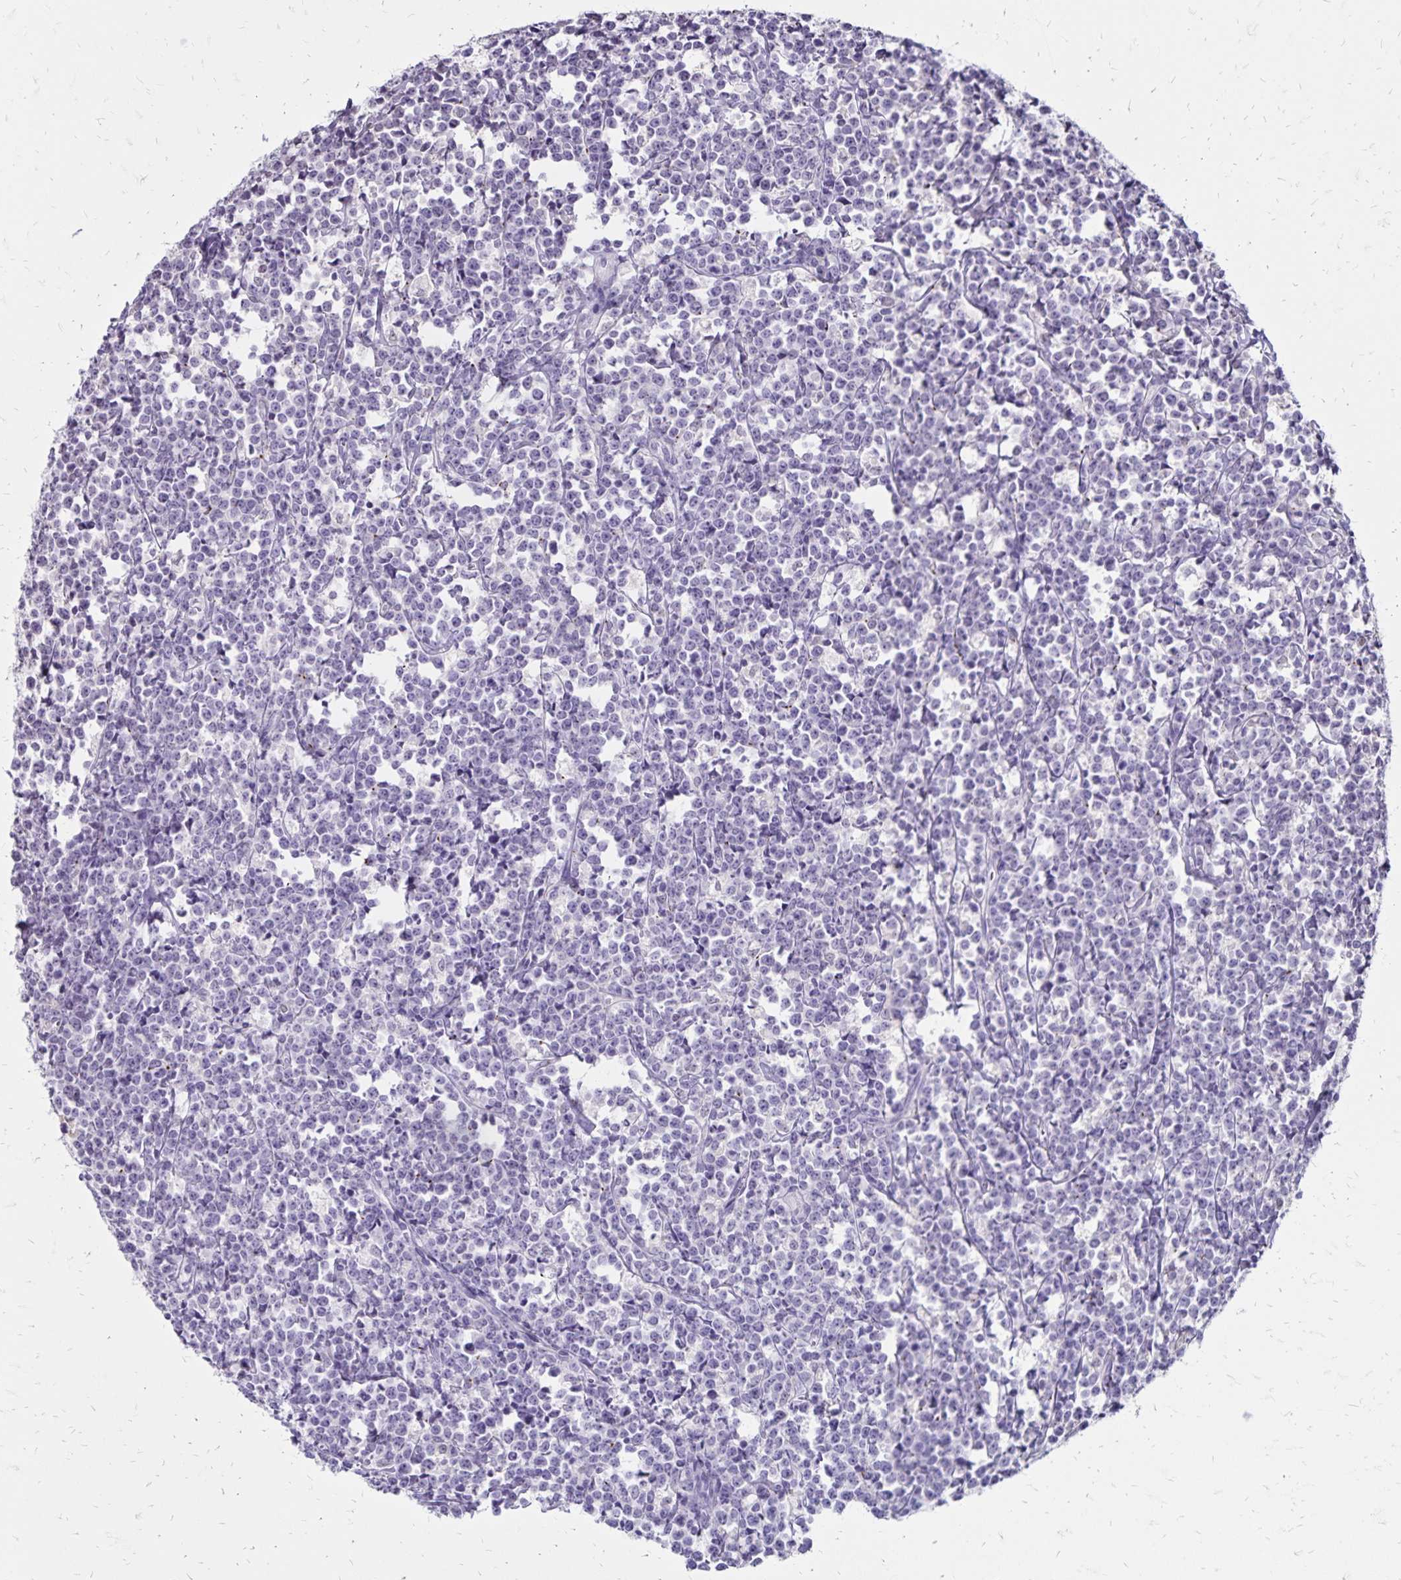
{"staining": {"intensity": "negative", "quantity": "none", "location": "none"}, "tissue": "lymphoma", "cell_type": "Tumor cells", "image_type": "cancer", "snomed": [{"axis": "morphology", "description": "Malignant lymphoma, non-Hodgkin's type, High grade"}, {"axis": "topography", "description": "Small intestine"}], "caption": "This histopathology image is of high-grade malignant lymphoma, non-Hodgkin's type stained with immunohistochemistry (IHC) to label a protein in brown with the nuclei are counter-stained blue. There is no positivity in tumor cells. The staining was performed using DAB to visualize the protein expression in brown, while the nuclei were stained in blue with hematoxylin (Magnification: 20x).", "gene": "SH3GL3", "patient": {"sex": "female", "age": 56}}